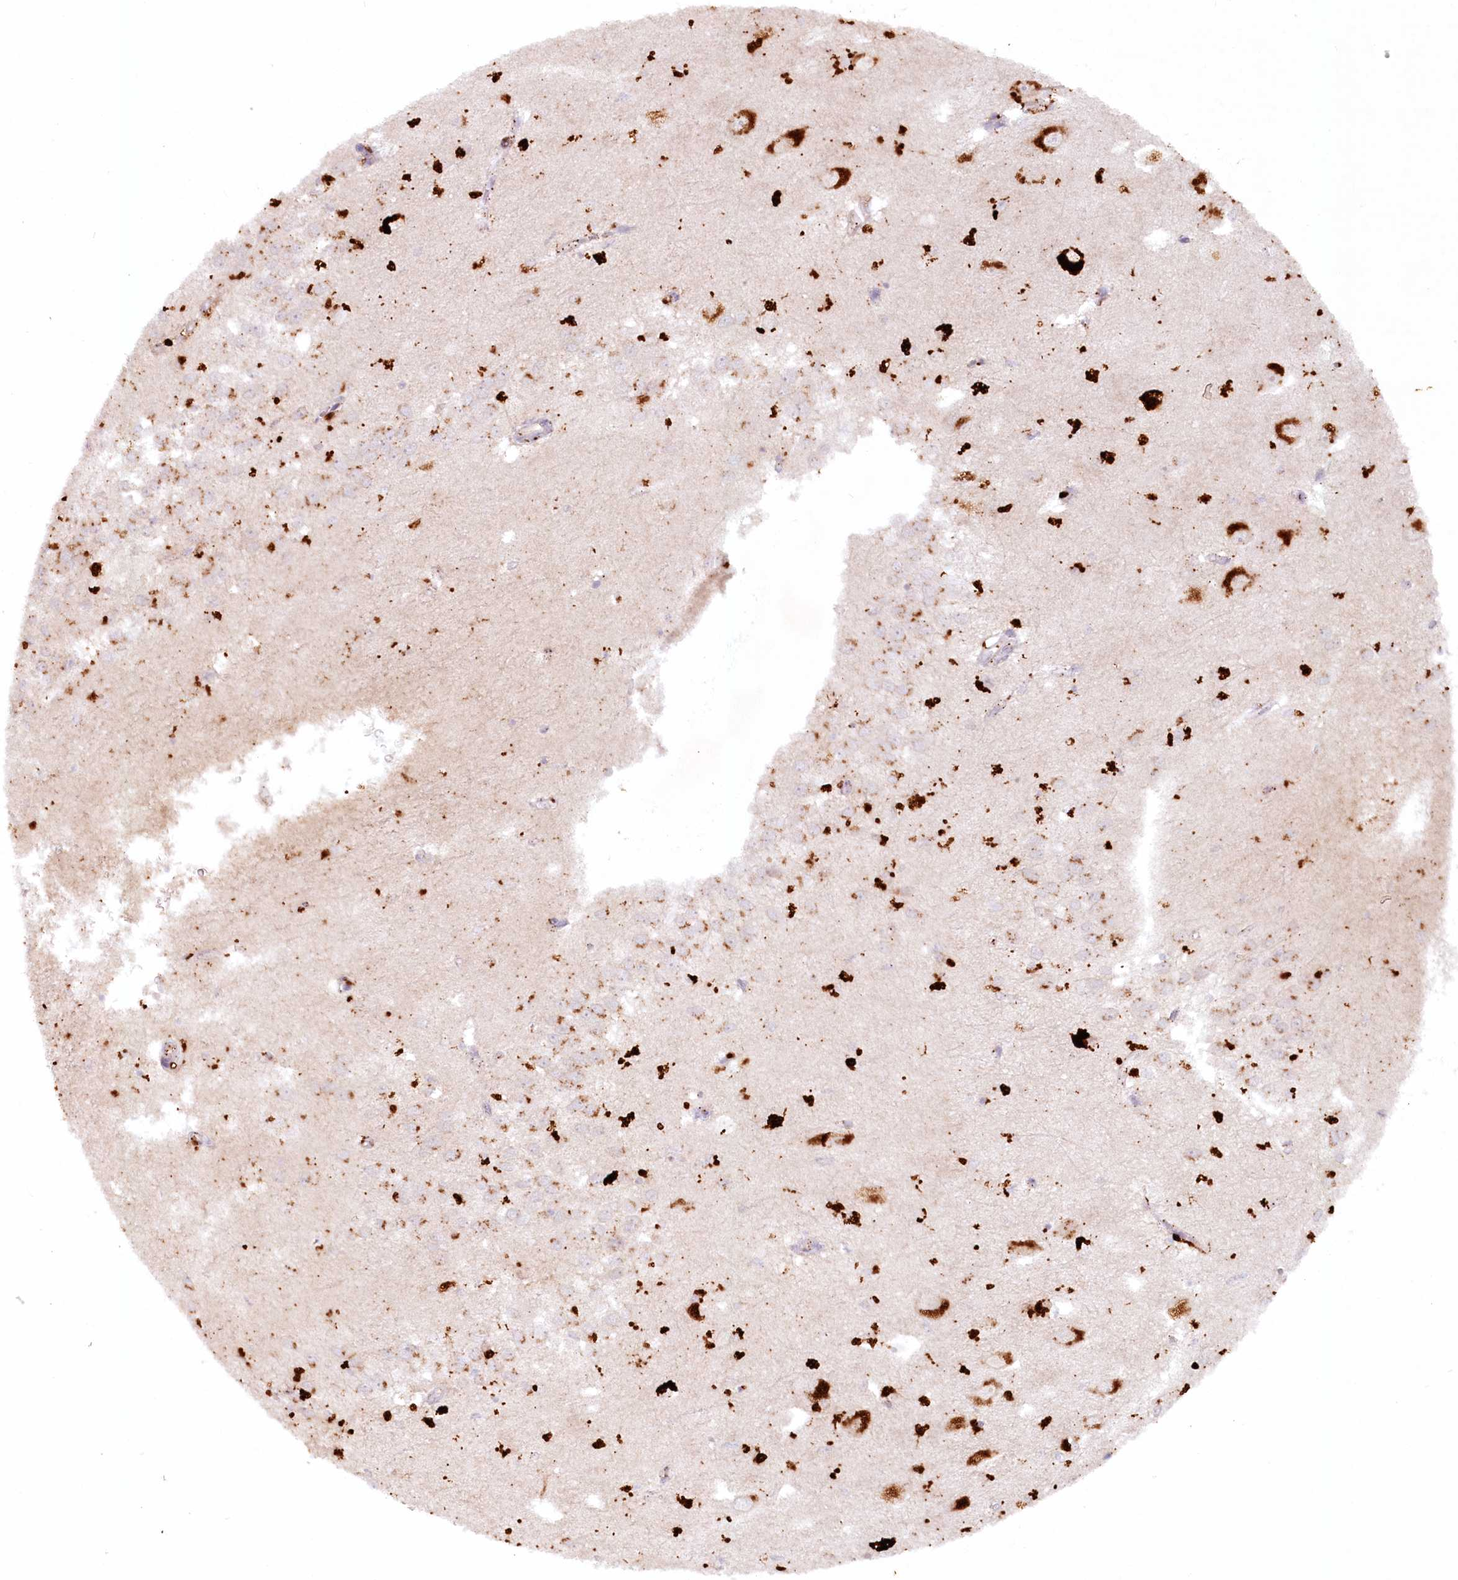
{"staining": {"intensity": "negative", "quantity": "none", "location": "none"}, "tissue": "hippocampus", "cell_type": "Glial cells", "image_type": "normal", "snomed": [{"axis": "morphology", "description": "Normal tissue, NOS"}, {"axis": "topography", "description": "Hippocampus"}], "caption": "High magnification brightfield microscopy of unremarkable hippocampus stained with DAB (3,3'-diaminobenzidine) (brown) and counterstained with hematoxylin (blue): glial cells show no significant expression. The staining is performed using DAB brown chromogen with nuclei counter-stained in using hematoxylin.", "gene": "PSAPL1", "patient": {"sex": "female", "age": 64}}